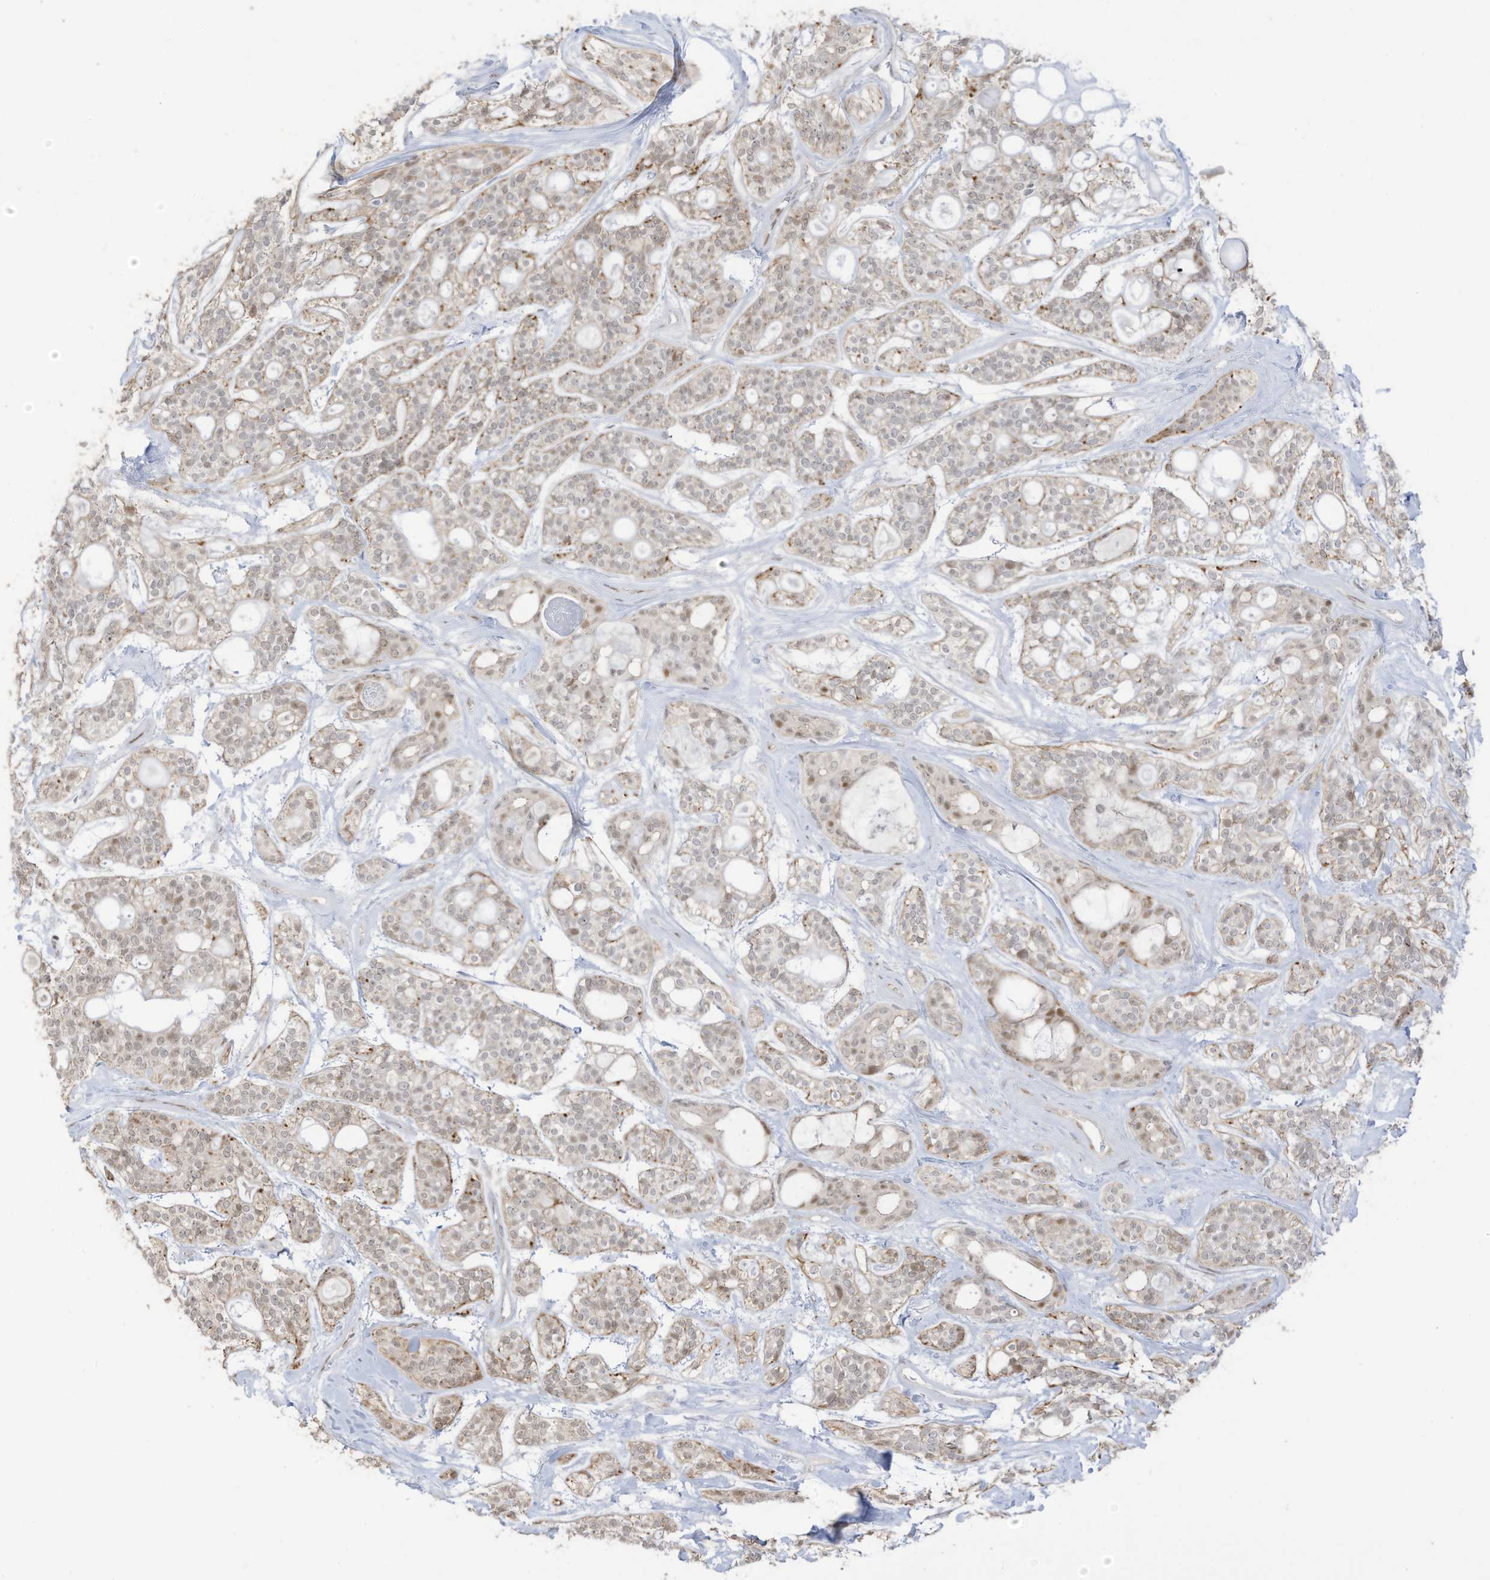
{"staining": {"intensity": "negative", "quantity": "none", "location": "none"}, "tissue": "head and neck cancer", "cell_type": "Tumor cells", "image_type": "cancer", "snomed": [{"axis": "morphology", "description": "Adenocarcinoma, NOS"}, {"axis": "topography", "description": "Head-Neck"}], "caption": "An image of human head and neck adenocarcinoma is negative for staining in tumor cells.", "gene": "ZCWPW2", "patient": {"sex": "male", "age": 66}}